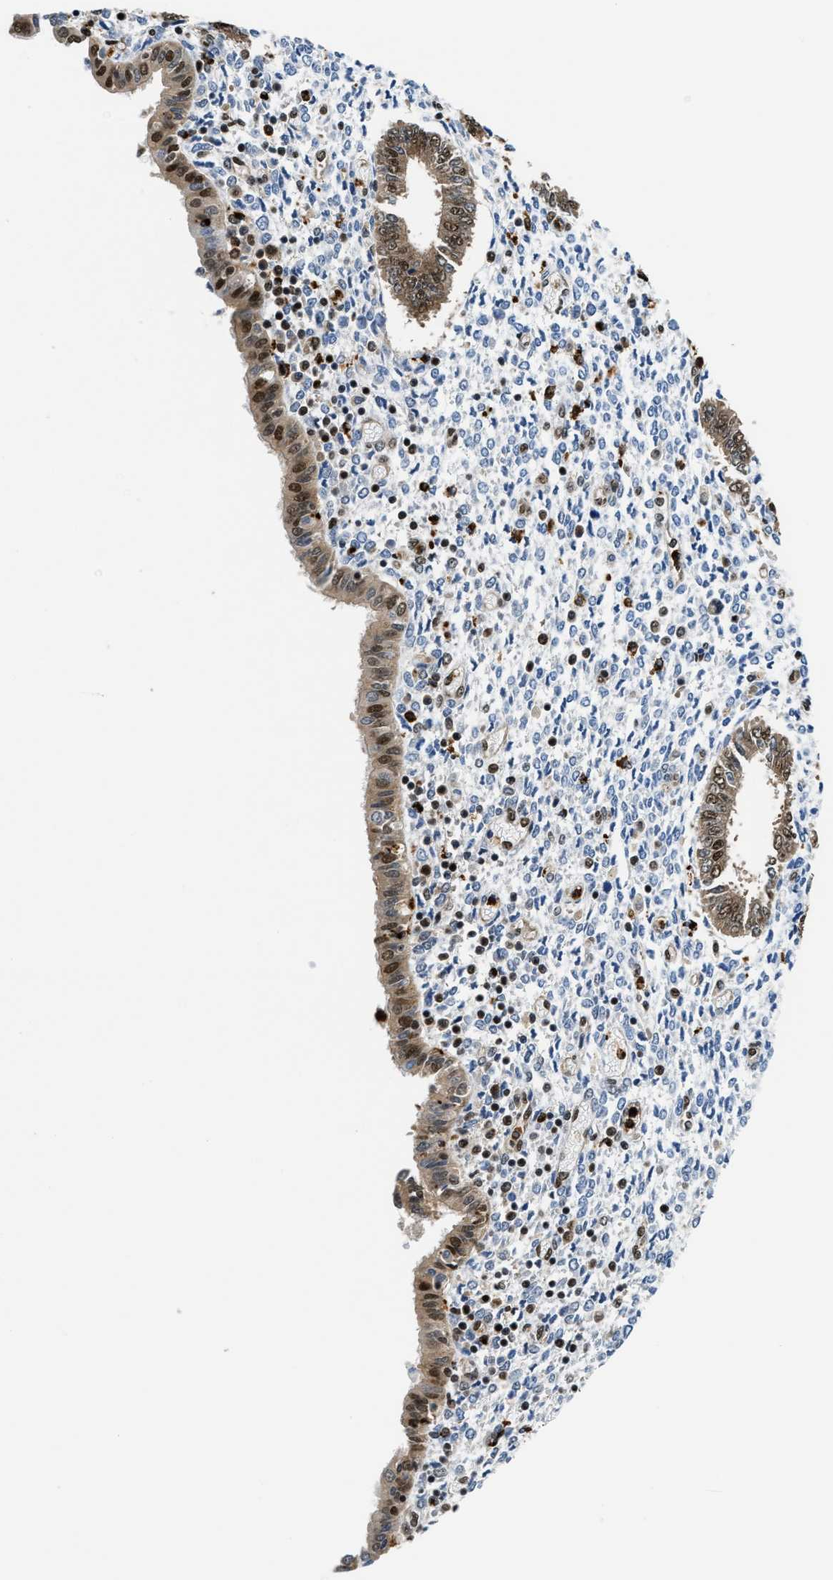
{"staining": {"intensity": "strong", "quantity": "<25%", "location": "cytoplasmic/membranous,nuclear"}, "tissue": "endometrium", "cell_type": "Cells in endometrial stroma", "image_type": "normal", "snomed": [{"axis": "morphology", "description": "Normal tissue, NOS"}, {"axis": "topography", "description": "Endometrium"}], "caption": "Endometrium stained with immunohistochemistry reveals strong cytoplasmic/membranous,nuclear expression in about <25% of cells in endometrial stroma.", "gene": "CCNDBP1", "patient": {"sex": "female", "age": 35}}